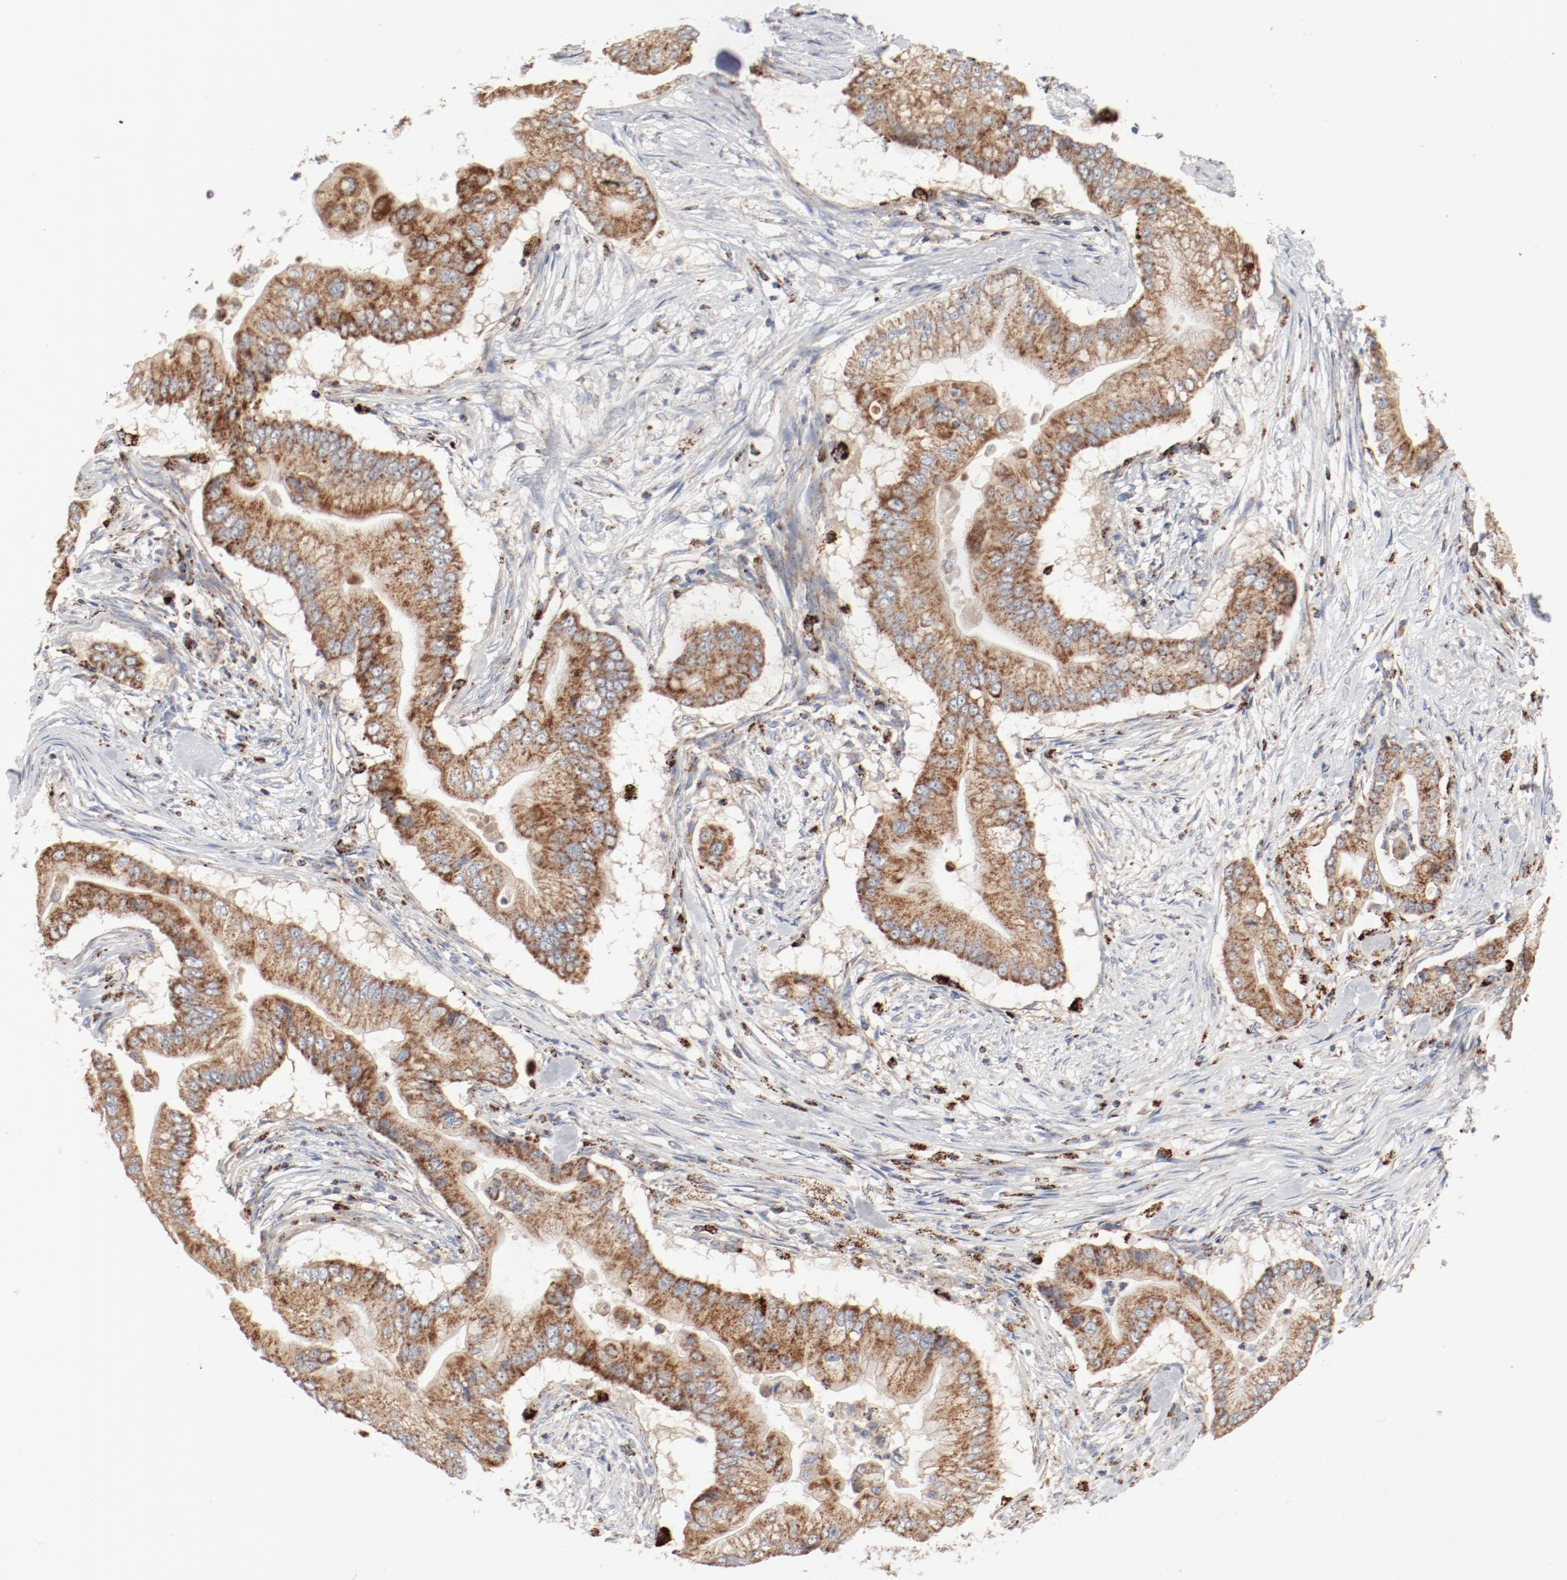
{"staining": {"intensity": "moderate", "quantity": ">75%", "location": "cytoplasmic/membranous"}, "tissue": "pancreatic cancer", "cell_type": "Tumor cells", "image_type": "cancer", "snomed": [{"axis": "morphology", "description": "Adenocarcinoma, NOS"}, {"axis": "topography", "description": "Pancreas"}], "caption": "Immunohistochemistry (IHC) staining of pancreatic adenocarcinoma, which displays medium levels of moderate cytoplasmic/membranous staining in approximately >75% of tumor cells indicating moderate cytoplasmic/membranous protein positivity. The staining was performed using DAB (brown) for protein detection and nuclei were counterstained in hematoxylin (blue).", "gene": "SETD3", "patient": {"sex": "male", "age": 62}}